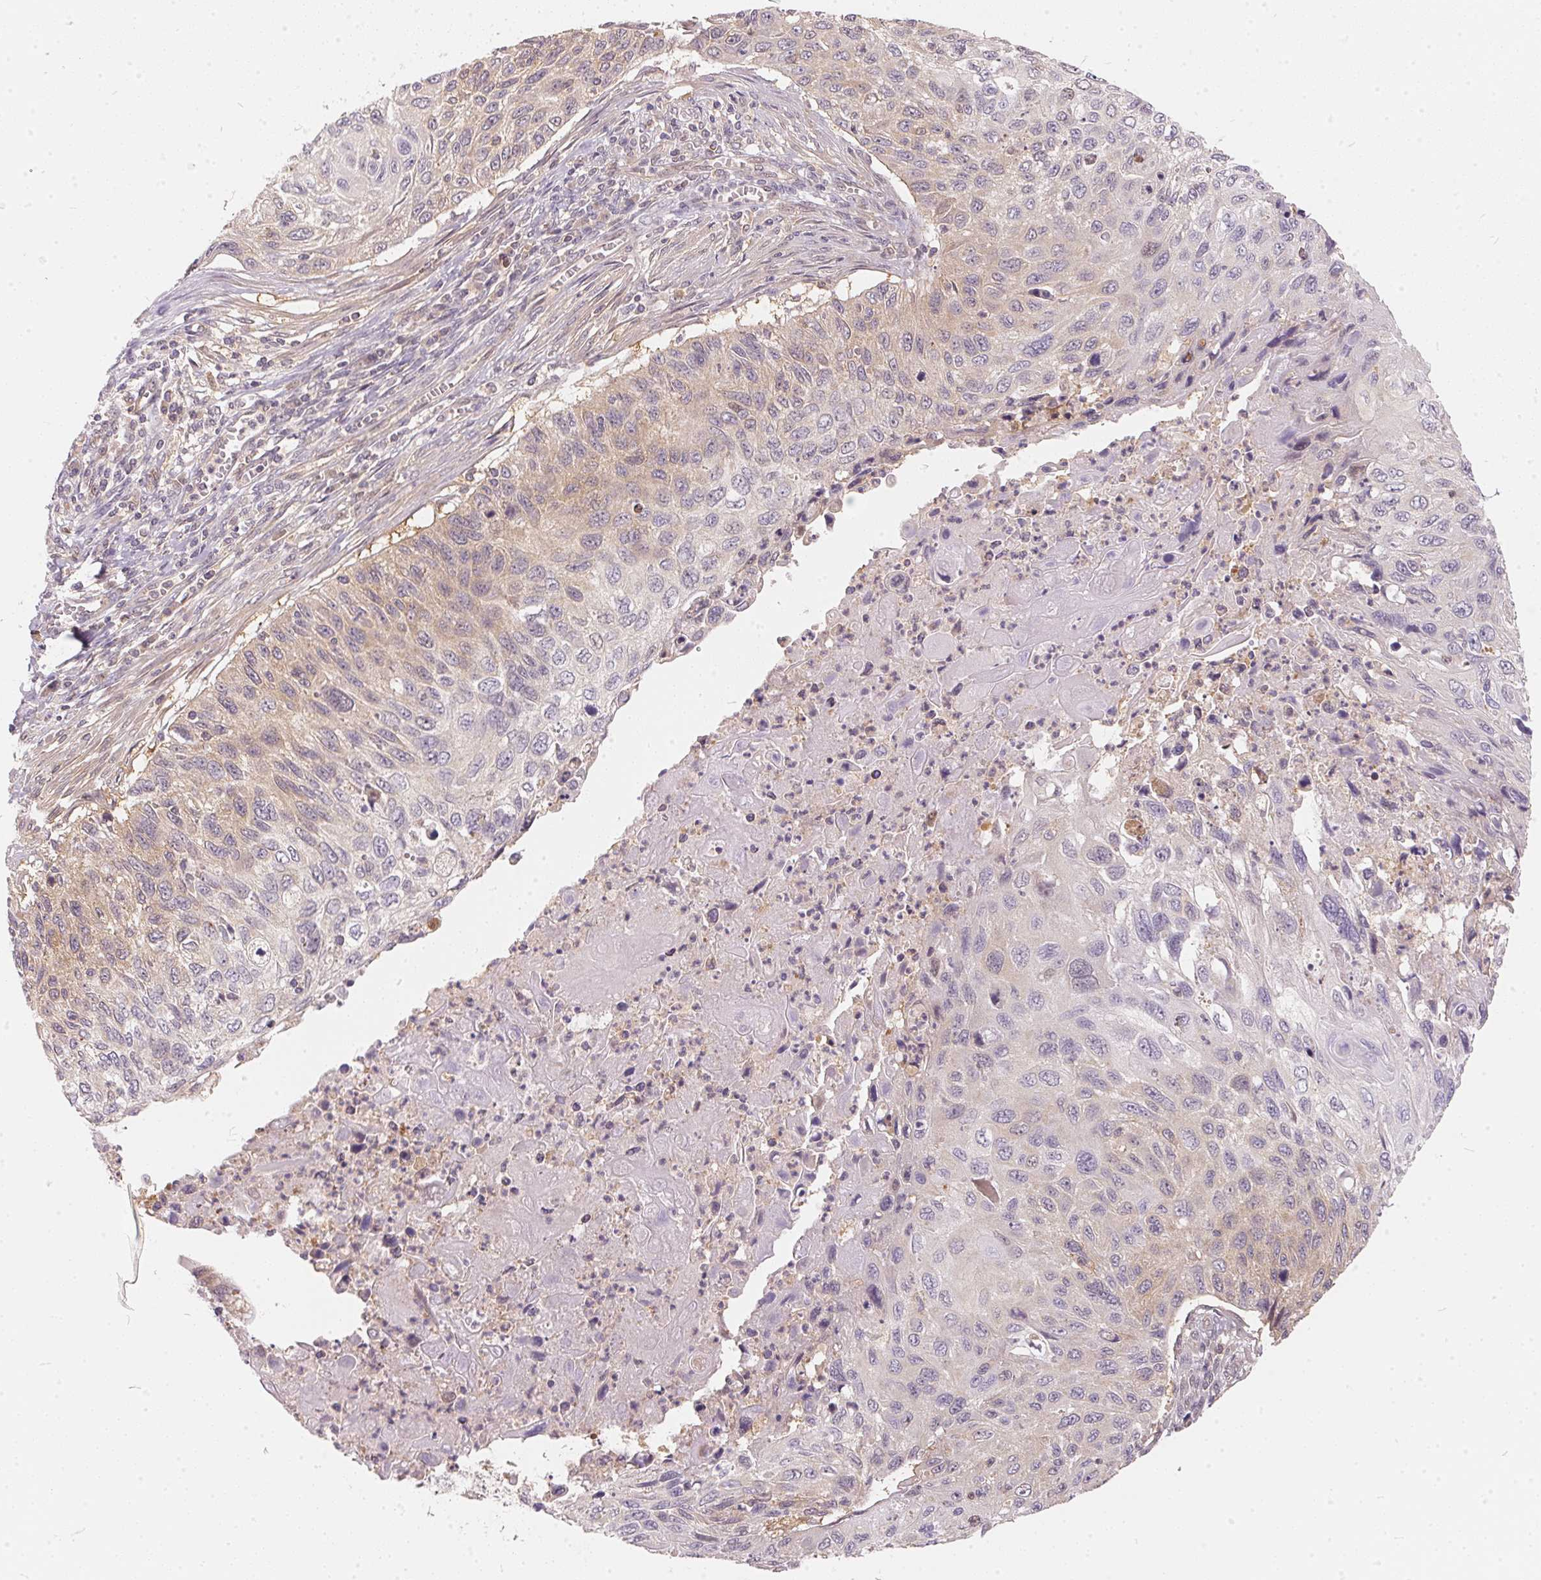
{"staining": {"intensity": "weak", "quantity": "25%-75%", "location": "cytoplasmic/membranous"}, "tissue": "cervical cancer", "cell_type": "Tumor cells", "image_type": "cancer", "snomed": [{"axis": "morphology", "description": "Squamous cell carcinoma, NOS"}, {"axis": "topography", "description": "Cervix"}], "caption": "Protein analysis of squamous cell carcinoma (cervical) tissue exhibits weak cytoplasmic/membranous positivity in approximately 25%-75% of tumor cells.", "gene": "BLMH", "patient": {"sex": "female", "age": 70}}